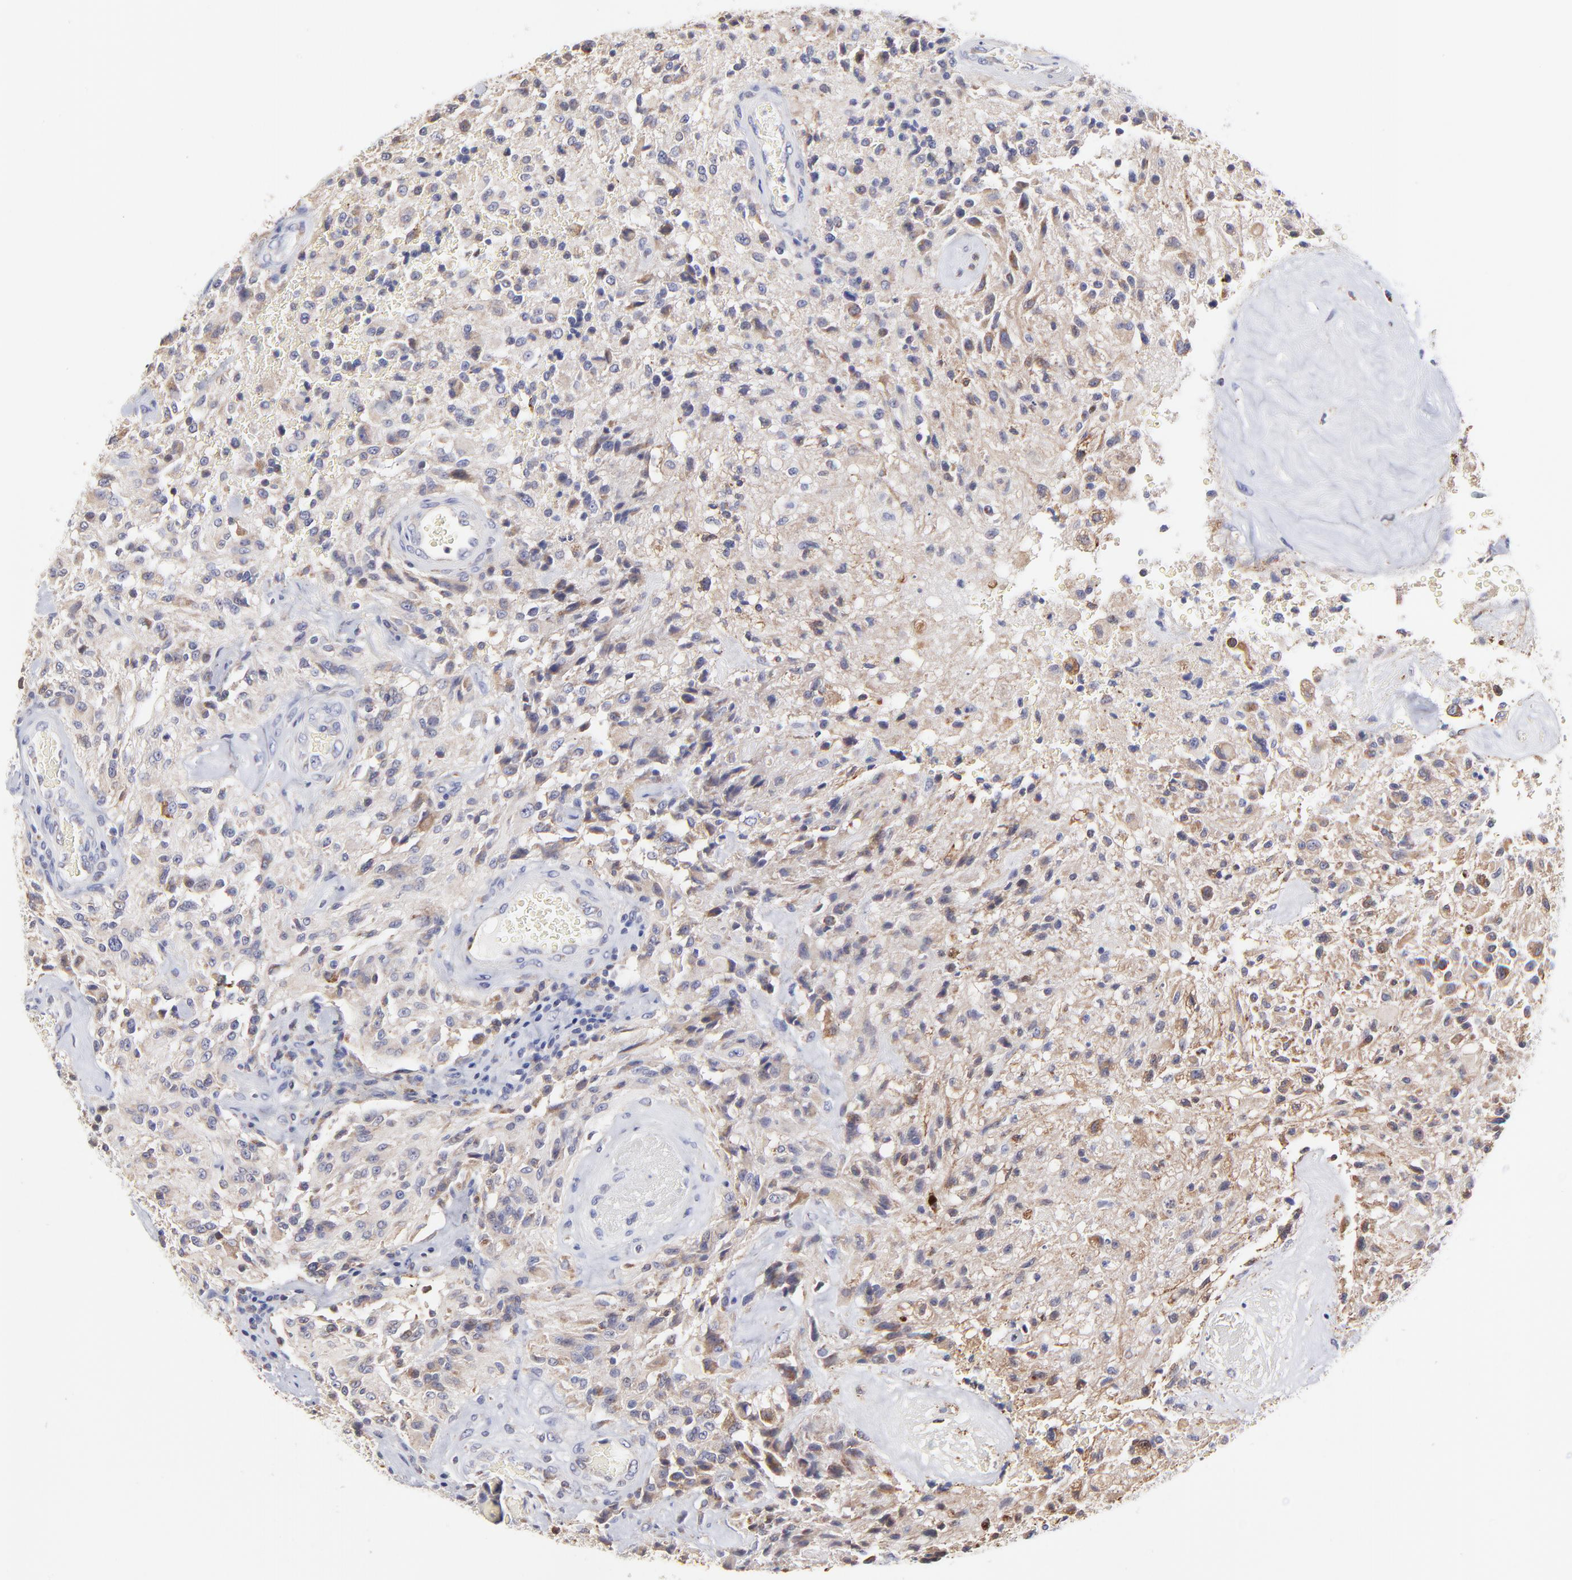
{"staining": {"intensity": "weak", "quantity": "25%-75%", "location": "cytoplasmic/membranous"}, "tissue": "glioma", "cell_type": "Tumor cells", "image_type": "cancer", "snomed": [{"axis": "morphology", "description": "Normal tissue, NOS"}, {"axis": "morphology", "description": "Glioma, malignant, High grade"}, {"axis": "topography", "description": "Cerebral cortex"}], "caption": "Weak cytoplasmic/membranous protein positivity is seen in about 25%-75% of tumor cells in malignant glioma (high-grade). The staining is performed using DAB brown chromogen to label protein expression. The nuclei are counter-stained blue using hematoxylin.", "gene": "GCSAM", "patient": {"sex": "male", "age": 56}}